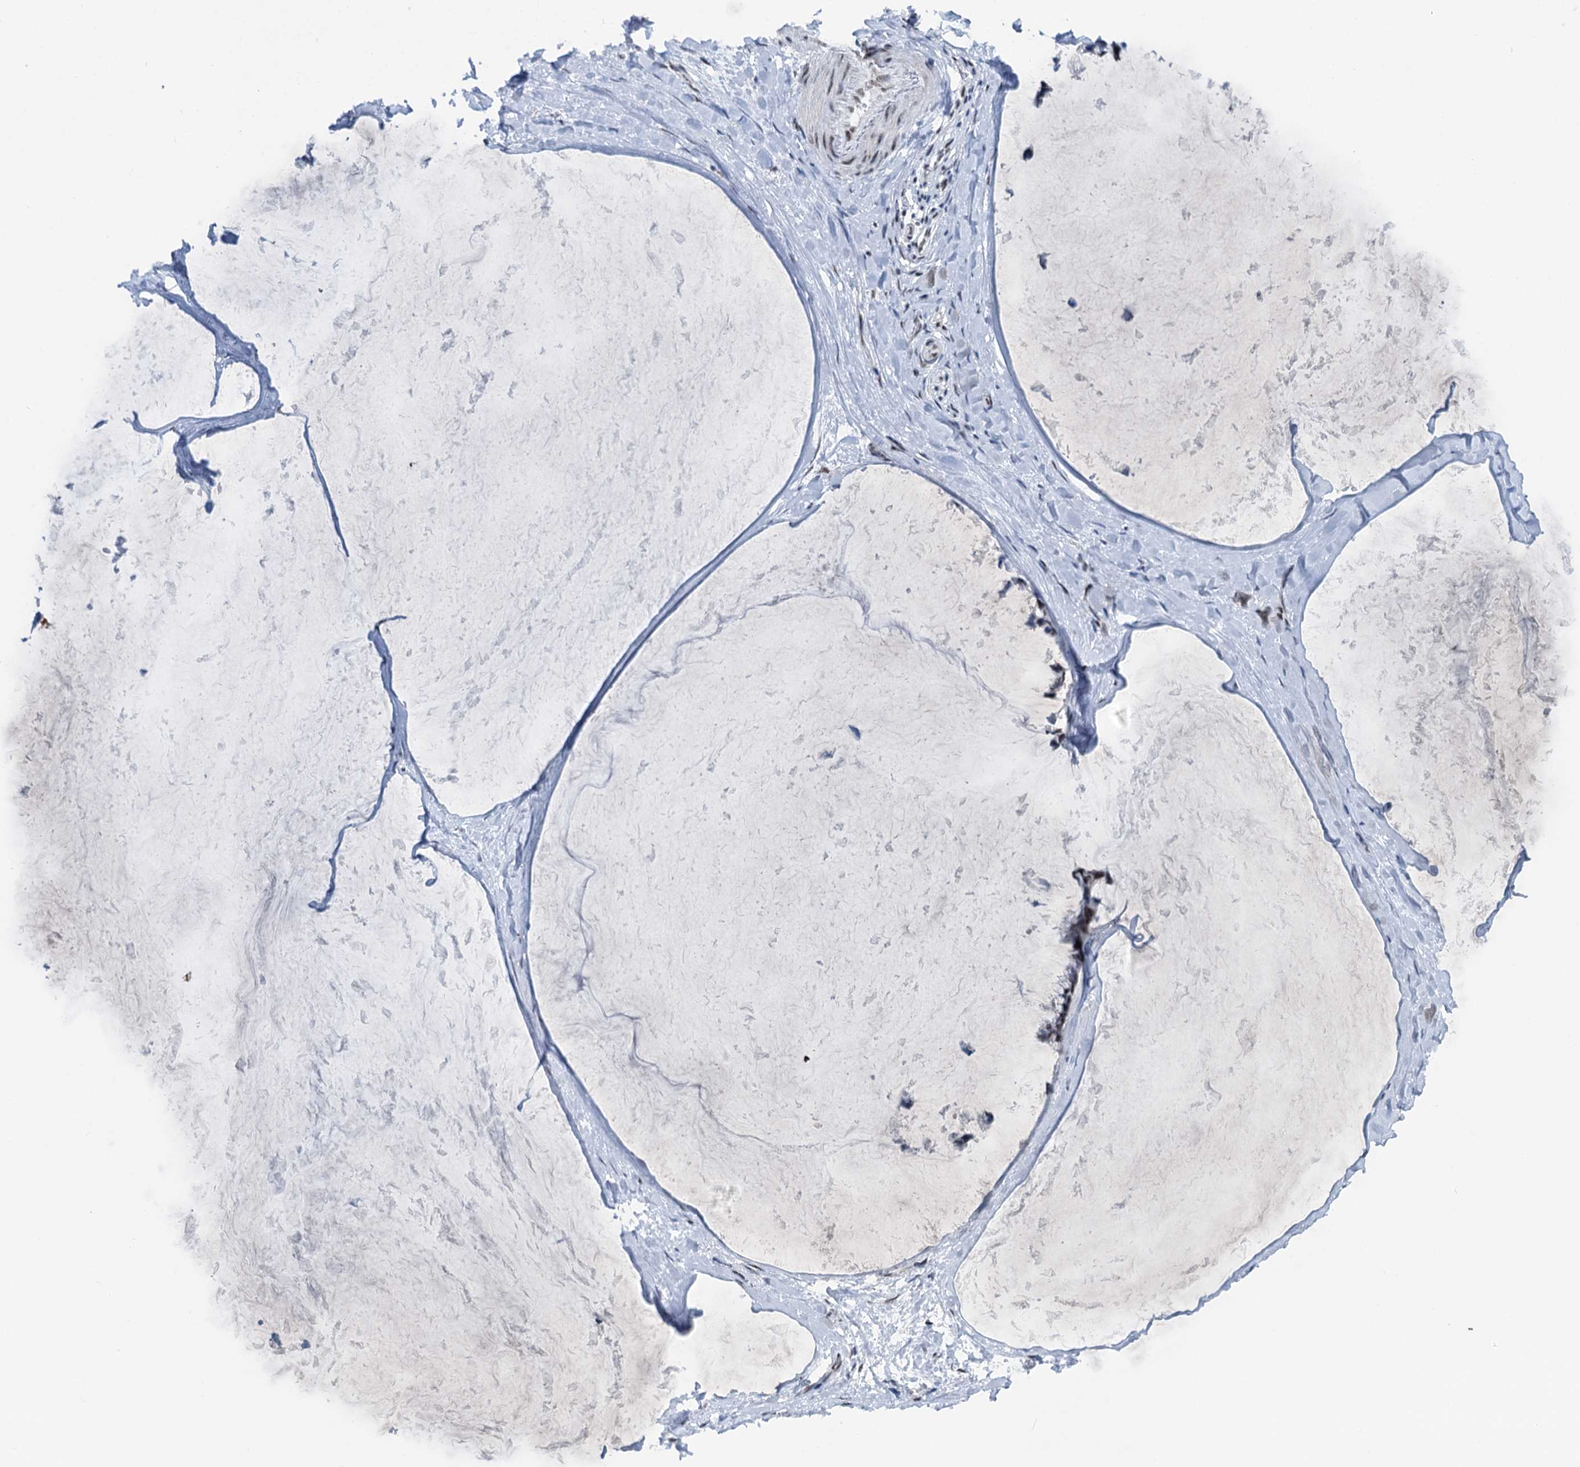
{"staining": {"intensity": "moderate", "quantity": ">75%", "location": "nuclear"}, "tissue": "ovarian cancer", "cell_type": "Tumor cells", "image_type": "cancer", "snomed": [{"axis": "morphology", "description": "Cystadenocarcinoma, mucinous, NOS"}, {"axis": "topography", "description": "Ovary"}], "caption": "High-power microscopy captured an IHC photomicrograph of mucinous cystadenocarcinoma (ovarian), revealing moderate nuclear staining in about >75% of tumor cells.", "gene": "SREK1", "patient": {"sex": "female", "age": 39}}